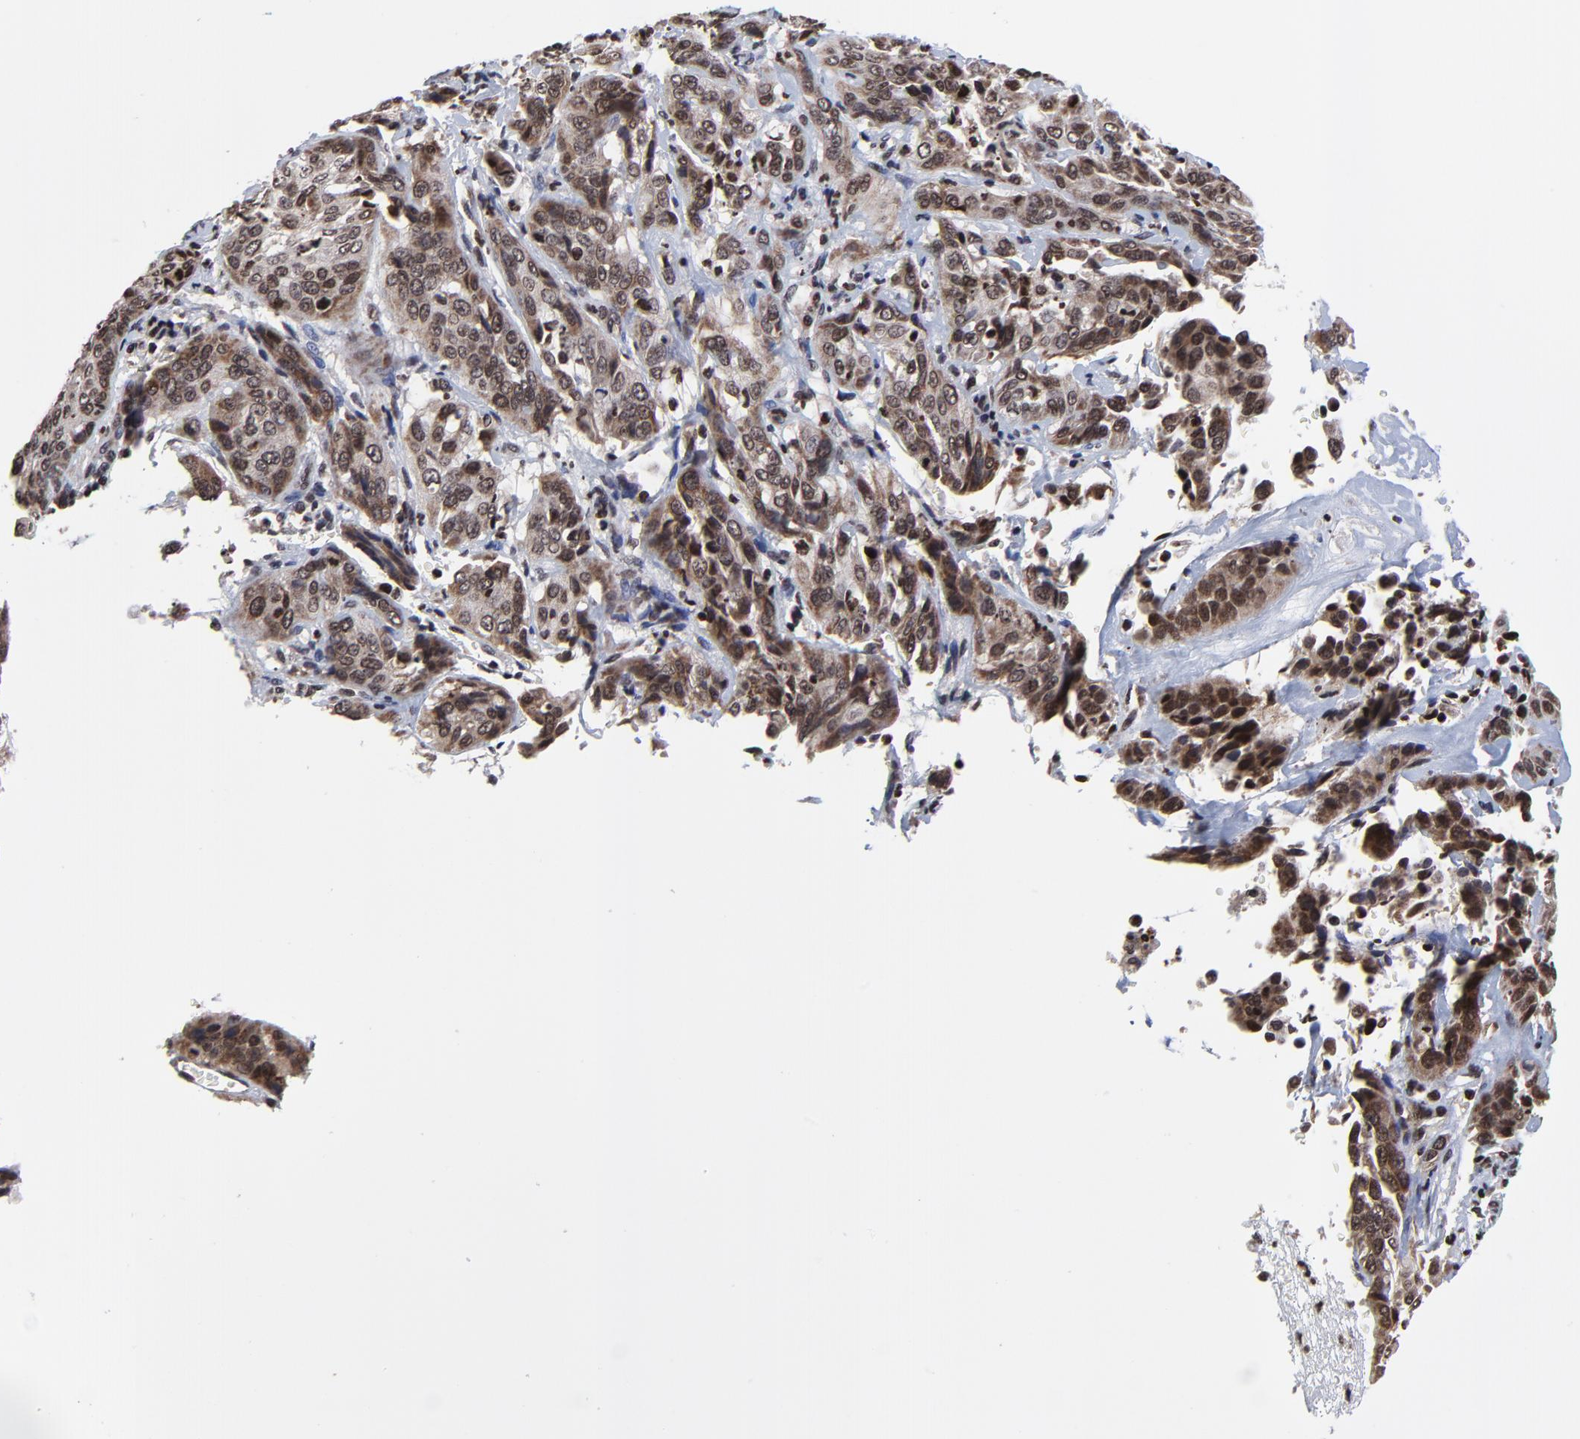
{"staining": {"intensity": "weak", "quantity": ">75%", "location": "cytoplasmic/membranous,nuclear"}, "tissue": "cervical cancer", "cell_type": "Tumor cells", "image_type": "cancer", "snomed": [{"axis": "morphology", "description": "Squamous cell carcinoma, NOS"}, {"axis": "topography", "description": "Cervix"}], "caption": "Immunohistochemical staining of cervical cancer demonstrates low levels of weak cytoplasmic/membranous and nuclear expression in about >75% of tumor cells.", "gene": "ZNF777", "patient": {"sex": "female", "age": 41}}